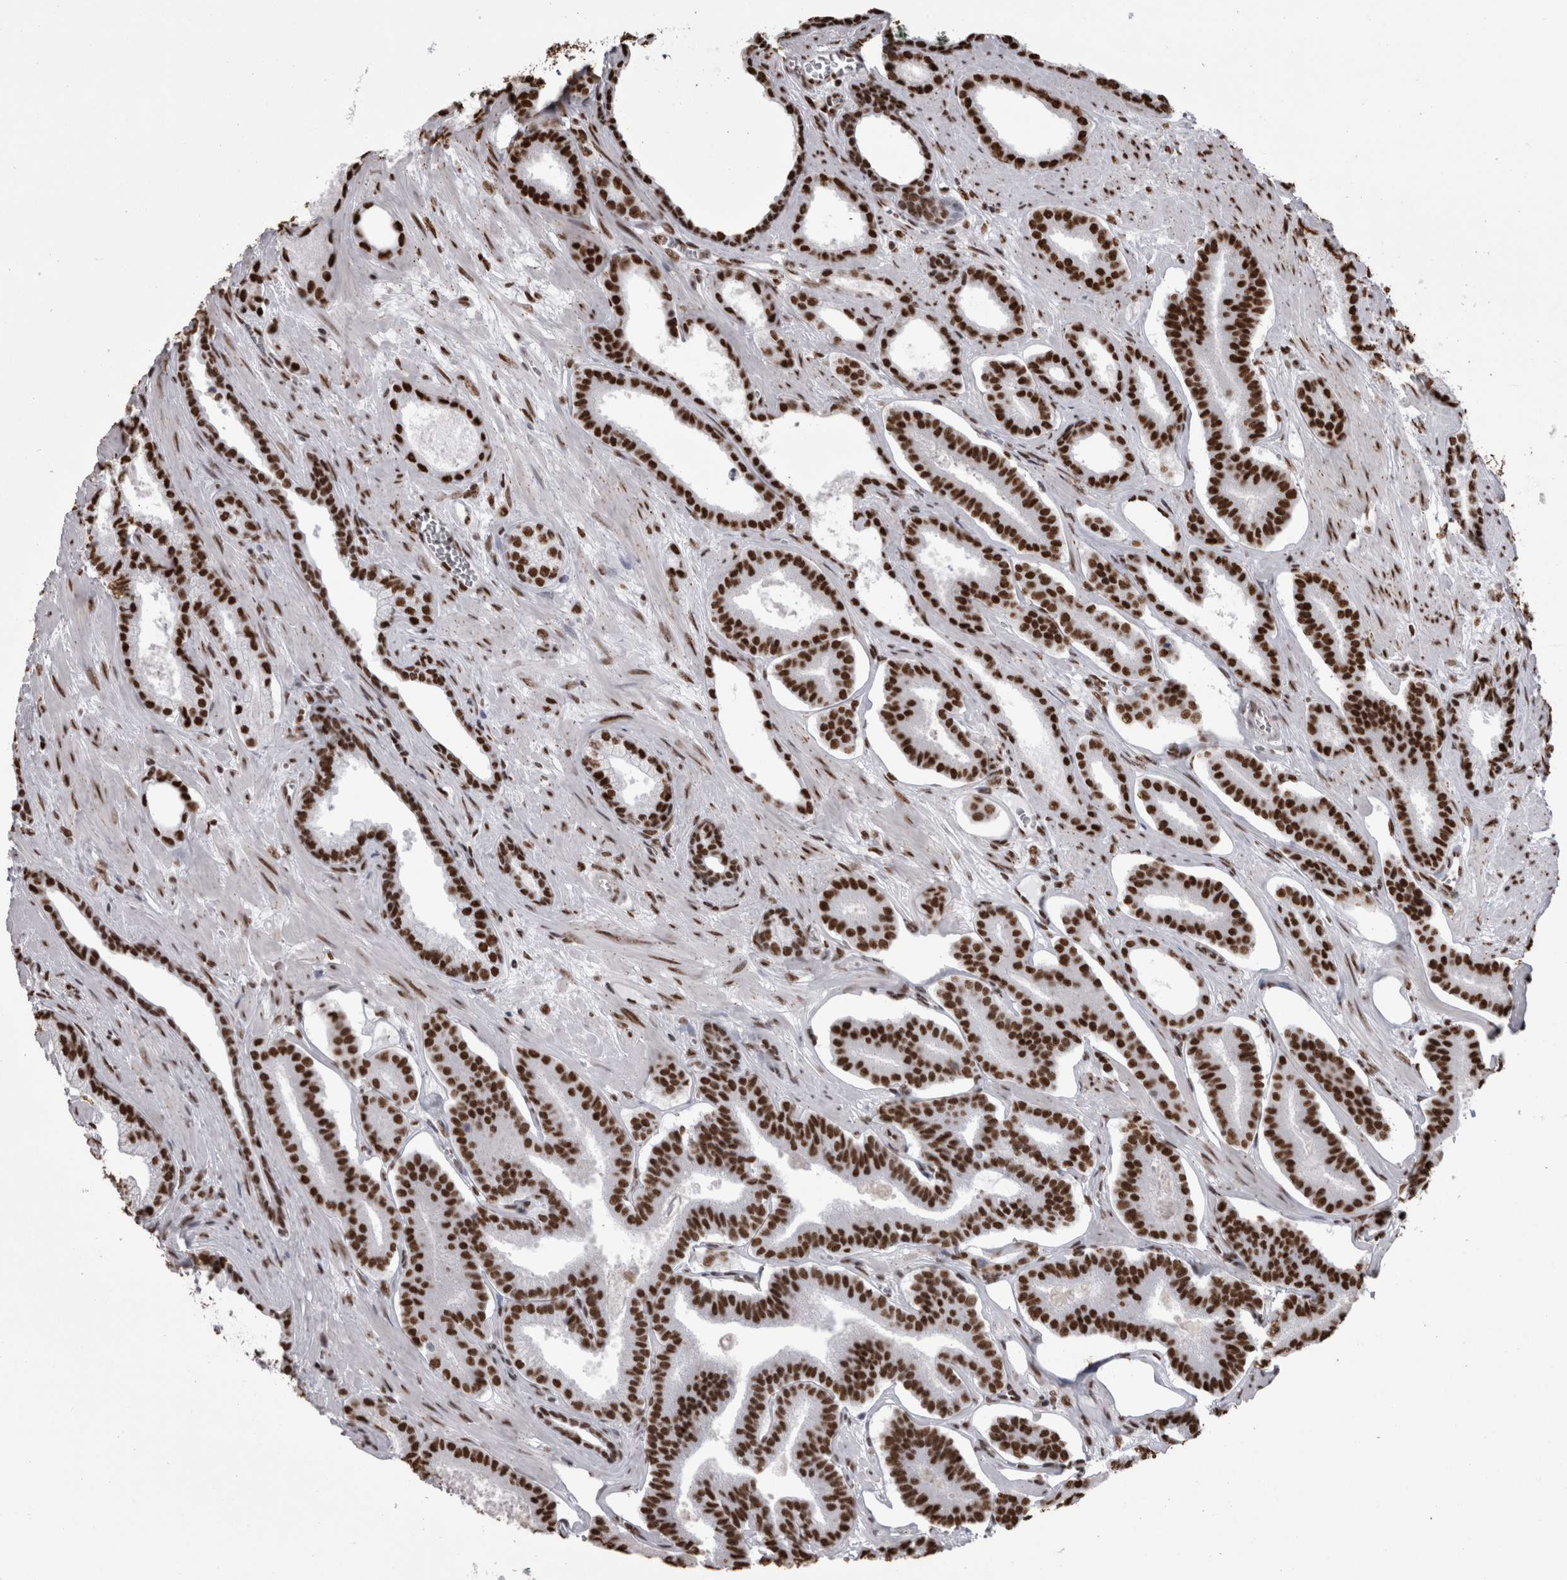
{"staining": {"intensity": "strong", "quantity": ">75%", "location": "nuclear"}, "tissue": "prostate cancer", "cell_type": "Tumor cells", "image_type": "cancer", "snomed": [{"axis": "morphology", "description": "Adenocarcinoma, Low grade"}, {"axis": "topography", "description": "Prostate"}], "caption": "DAB (3,3'-diaminobenzidine) immunohistochemical staining of low-grade adenocarcinoma (prostate) shows strong nuclear protein expression in about >75% of tumor cells.", "gene": "HNRNPM", "patient": {"sex": "male", "age": 70}}